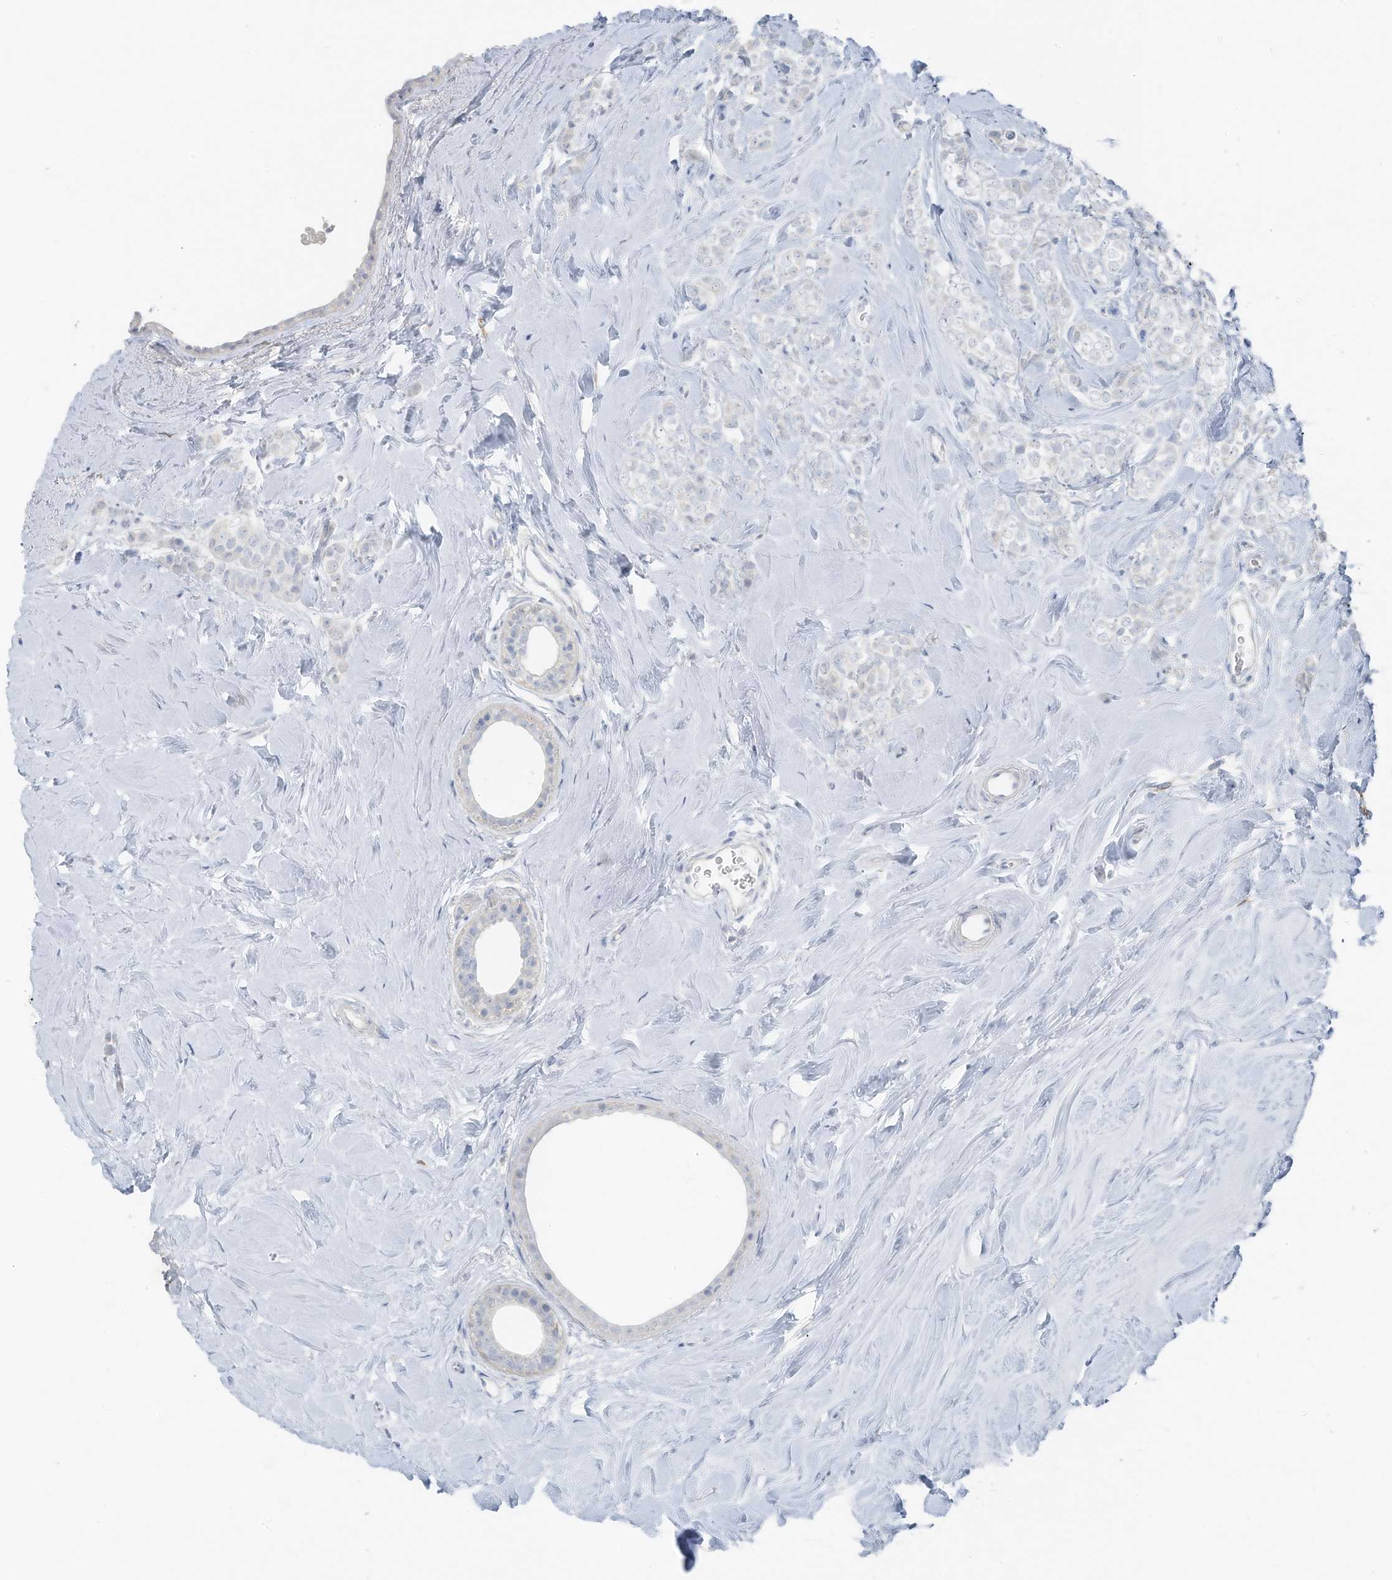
{"staining": {"intensity": "negative", "quantity": "none", "location": "none"}, "tissue": "breast cancer", "cell_type": "Tumor cells", "image_type": "cancer", "snomed": [{"axis": "morphology", "description": "Lobular carcinoma"}, {"axis": "topography", "description": "Breast"}], "caption": "DAB immunohistochemical staining of lobular carcinoma (breast) displays no significant positivity in tumor cells. Brightfield microscopy of immunohistochemistry stained with DAB (brown) and hematoxylin (blue), captured at high magnification.", "gene": "SLC25A43", "patient": {"sex": "female", "age": 47}}